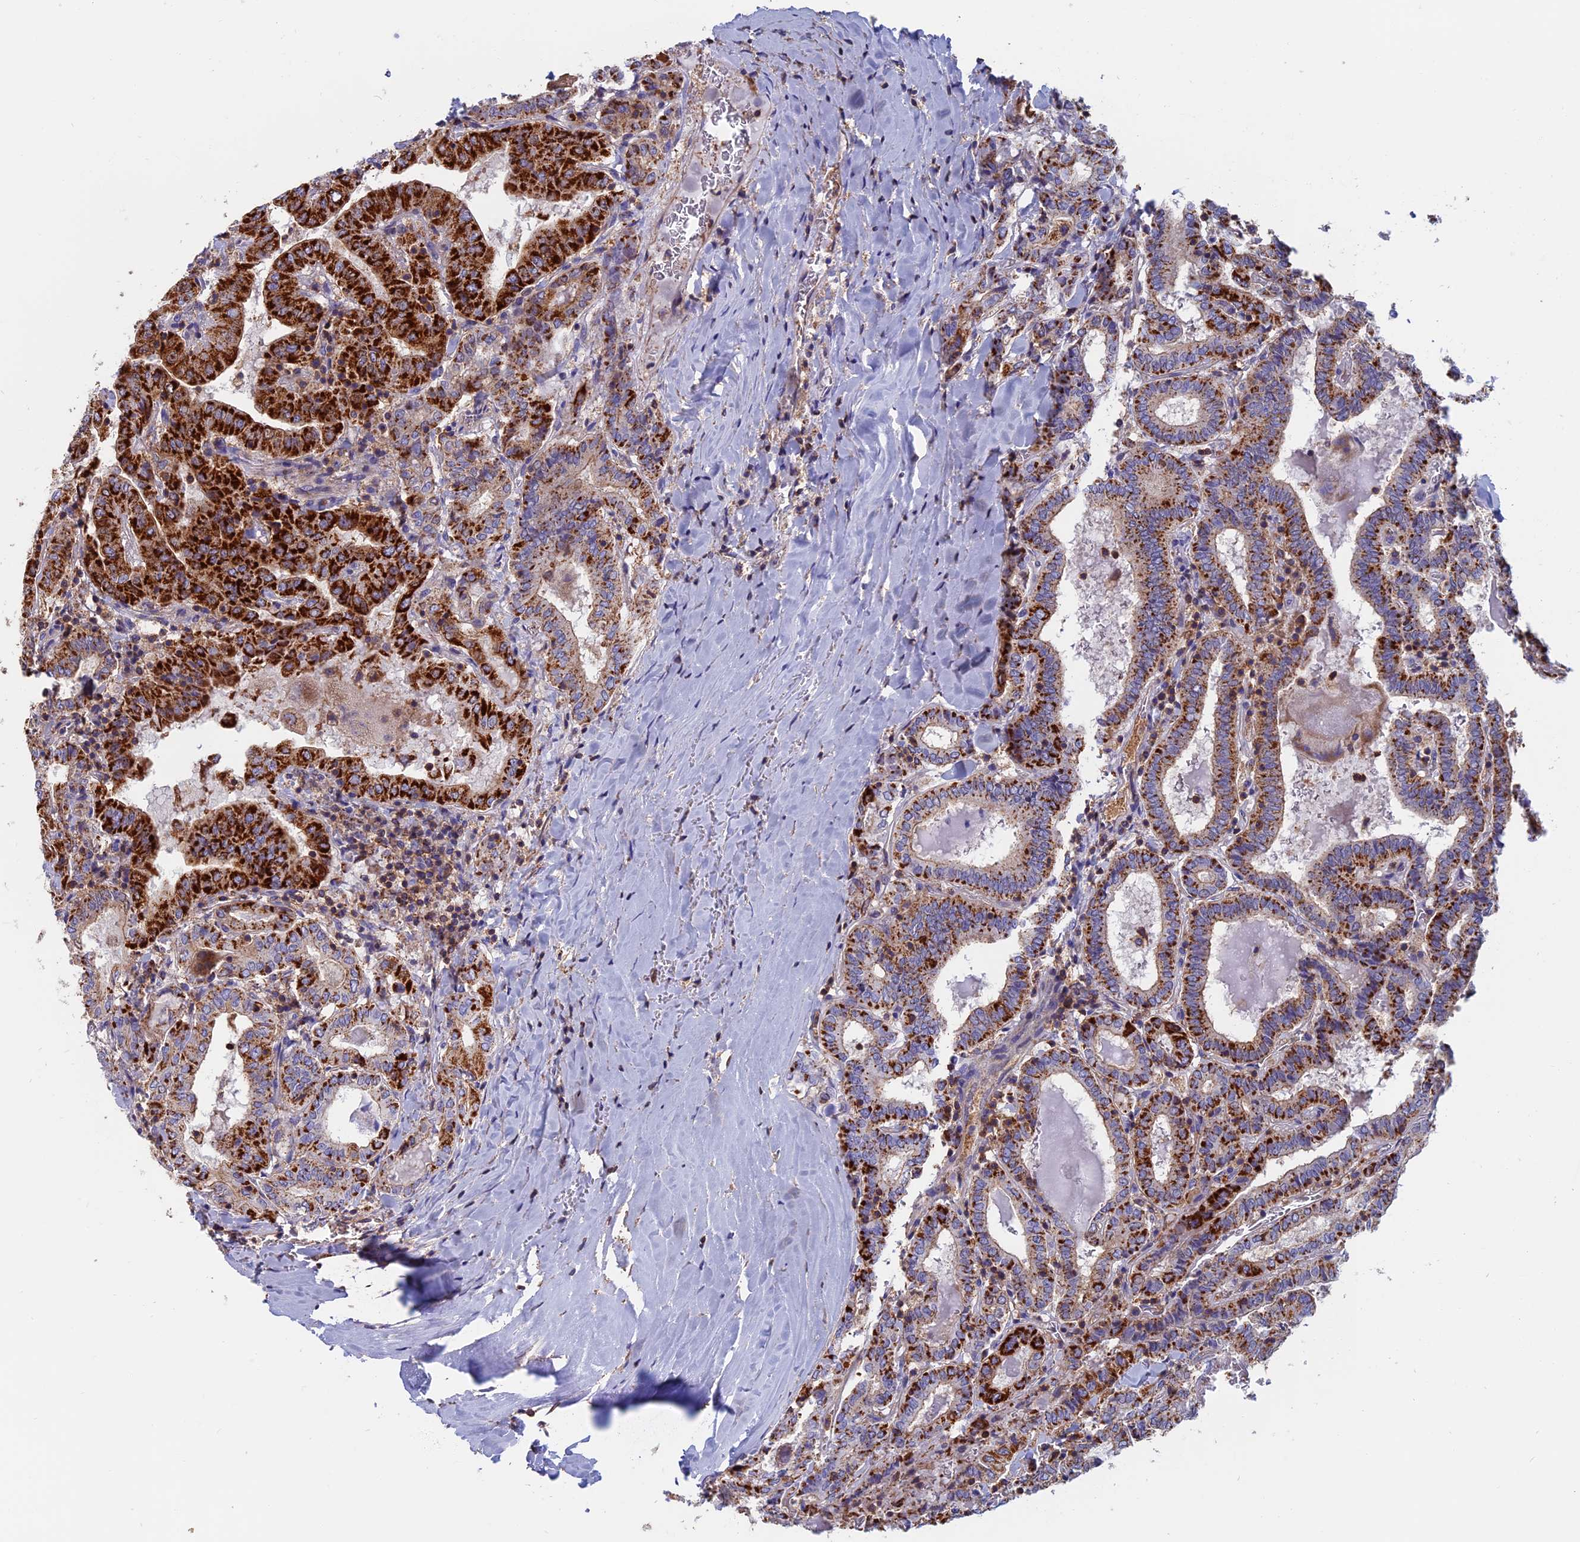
{"staining": {"intensity": "strong", "quantity": "25%-75%", "location": "cytoplasmic/membranous"}, "tissue": "thyroid cancer", "cell_type": "Tumor cells", "image_type": "cancer", "snomed": [{"axis": "morphology", "description": "Papillary adenocarcinoma, NOS"}, {"axis": "topography", "description": "Thyroid gland"}], "caption": "A brown stain highlights strong cytoplasmic/membranous positivity of a protein in human thyroid cancer tumor cells.", "gene": "HSD17B8", "patient": {"sex": "female", "age": 72}}